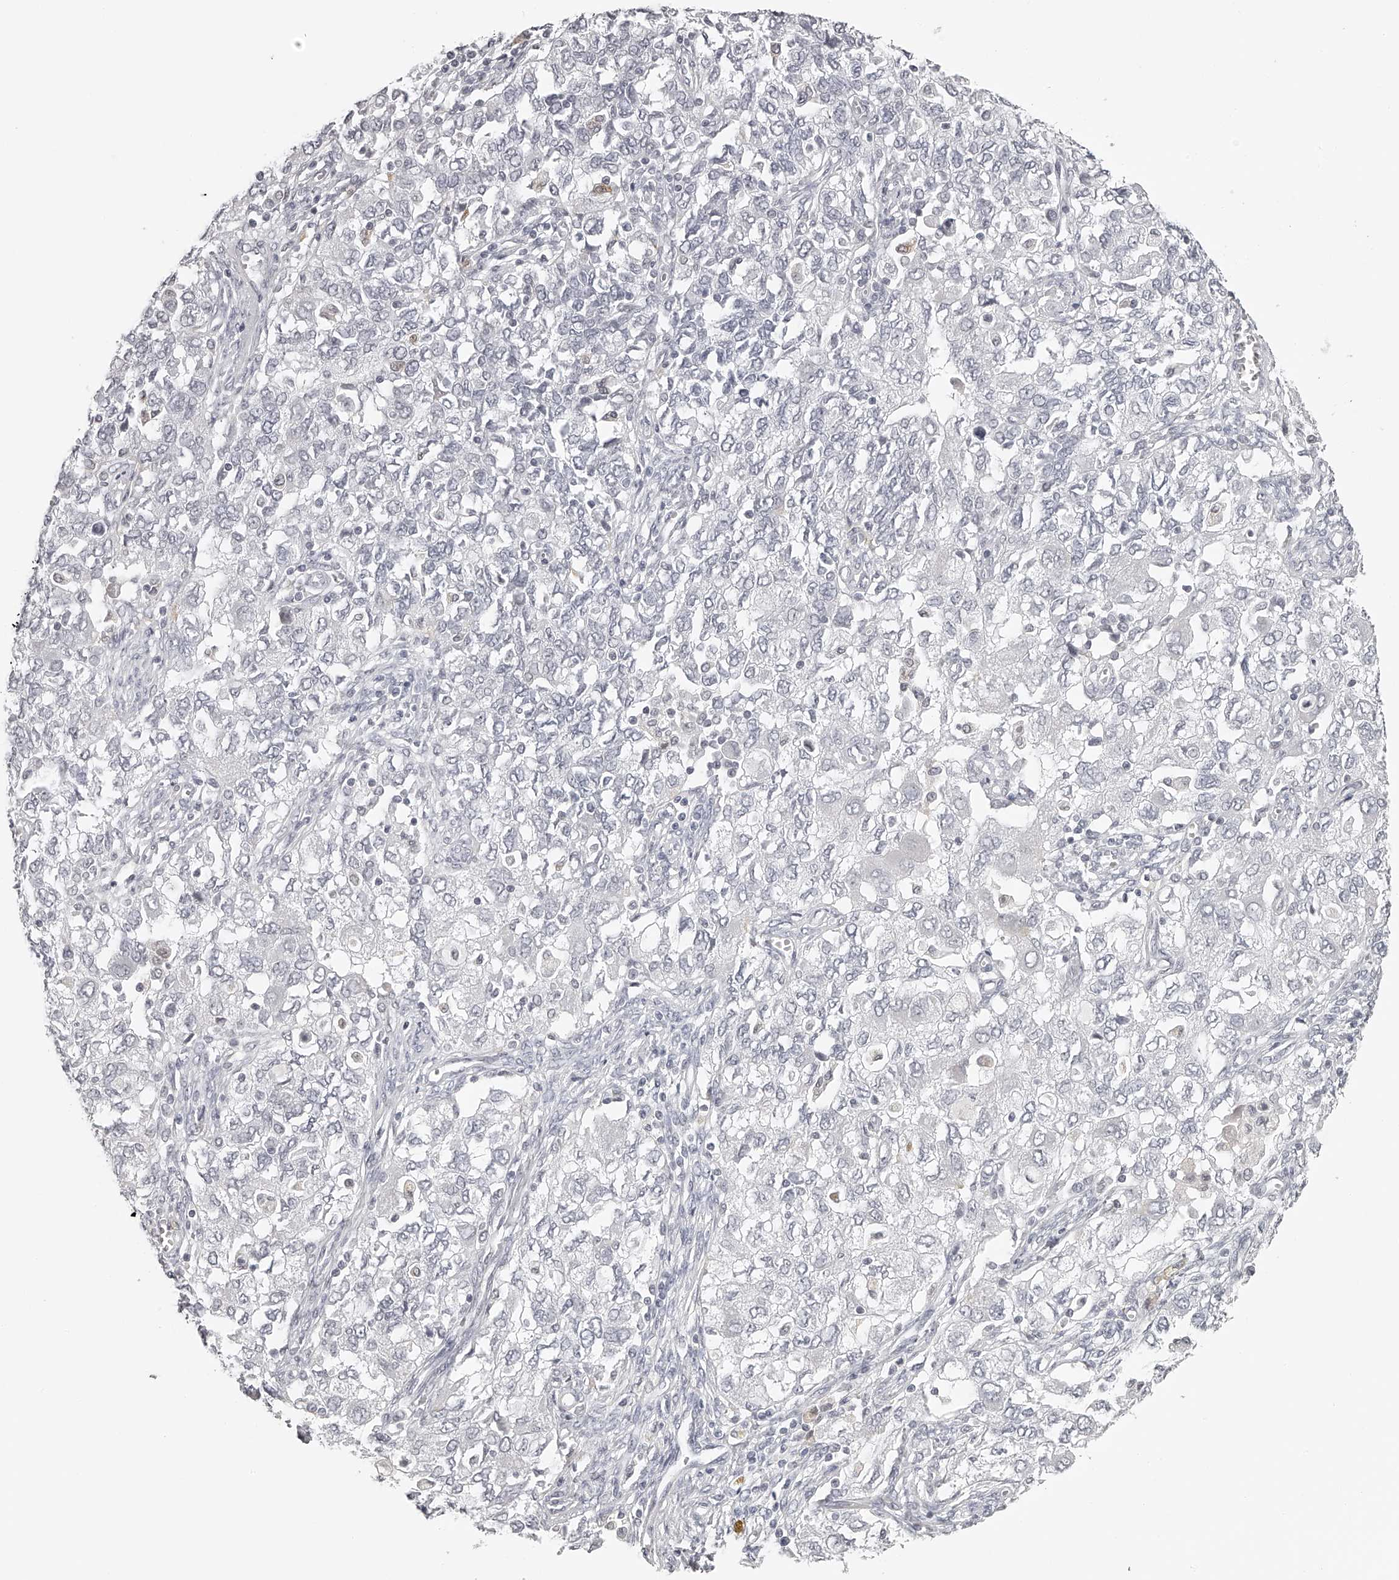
{"staining": {"intensity": "negative", "quantity": "none", "location": "none"}, "tissue": "ovarian cancer", "cell_type": "Tumor cells", "image_type": "cancer", "snomed": [{"axis": "morphology", "description": "Carcinoma, NOS"}, {"axis": "morphology", "description": "Cystadenocarcinoma, serous, NOS"}, {"axis": "topography", "description": "Ovary"}], "caption": "Human ovarian carcinoma stained for a protein using immunohistochemistry reveals no staining in tumor cells.", "gene": "RNF220", "patient": {"sex": "female", "age": 69}}